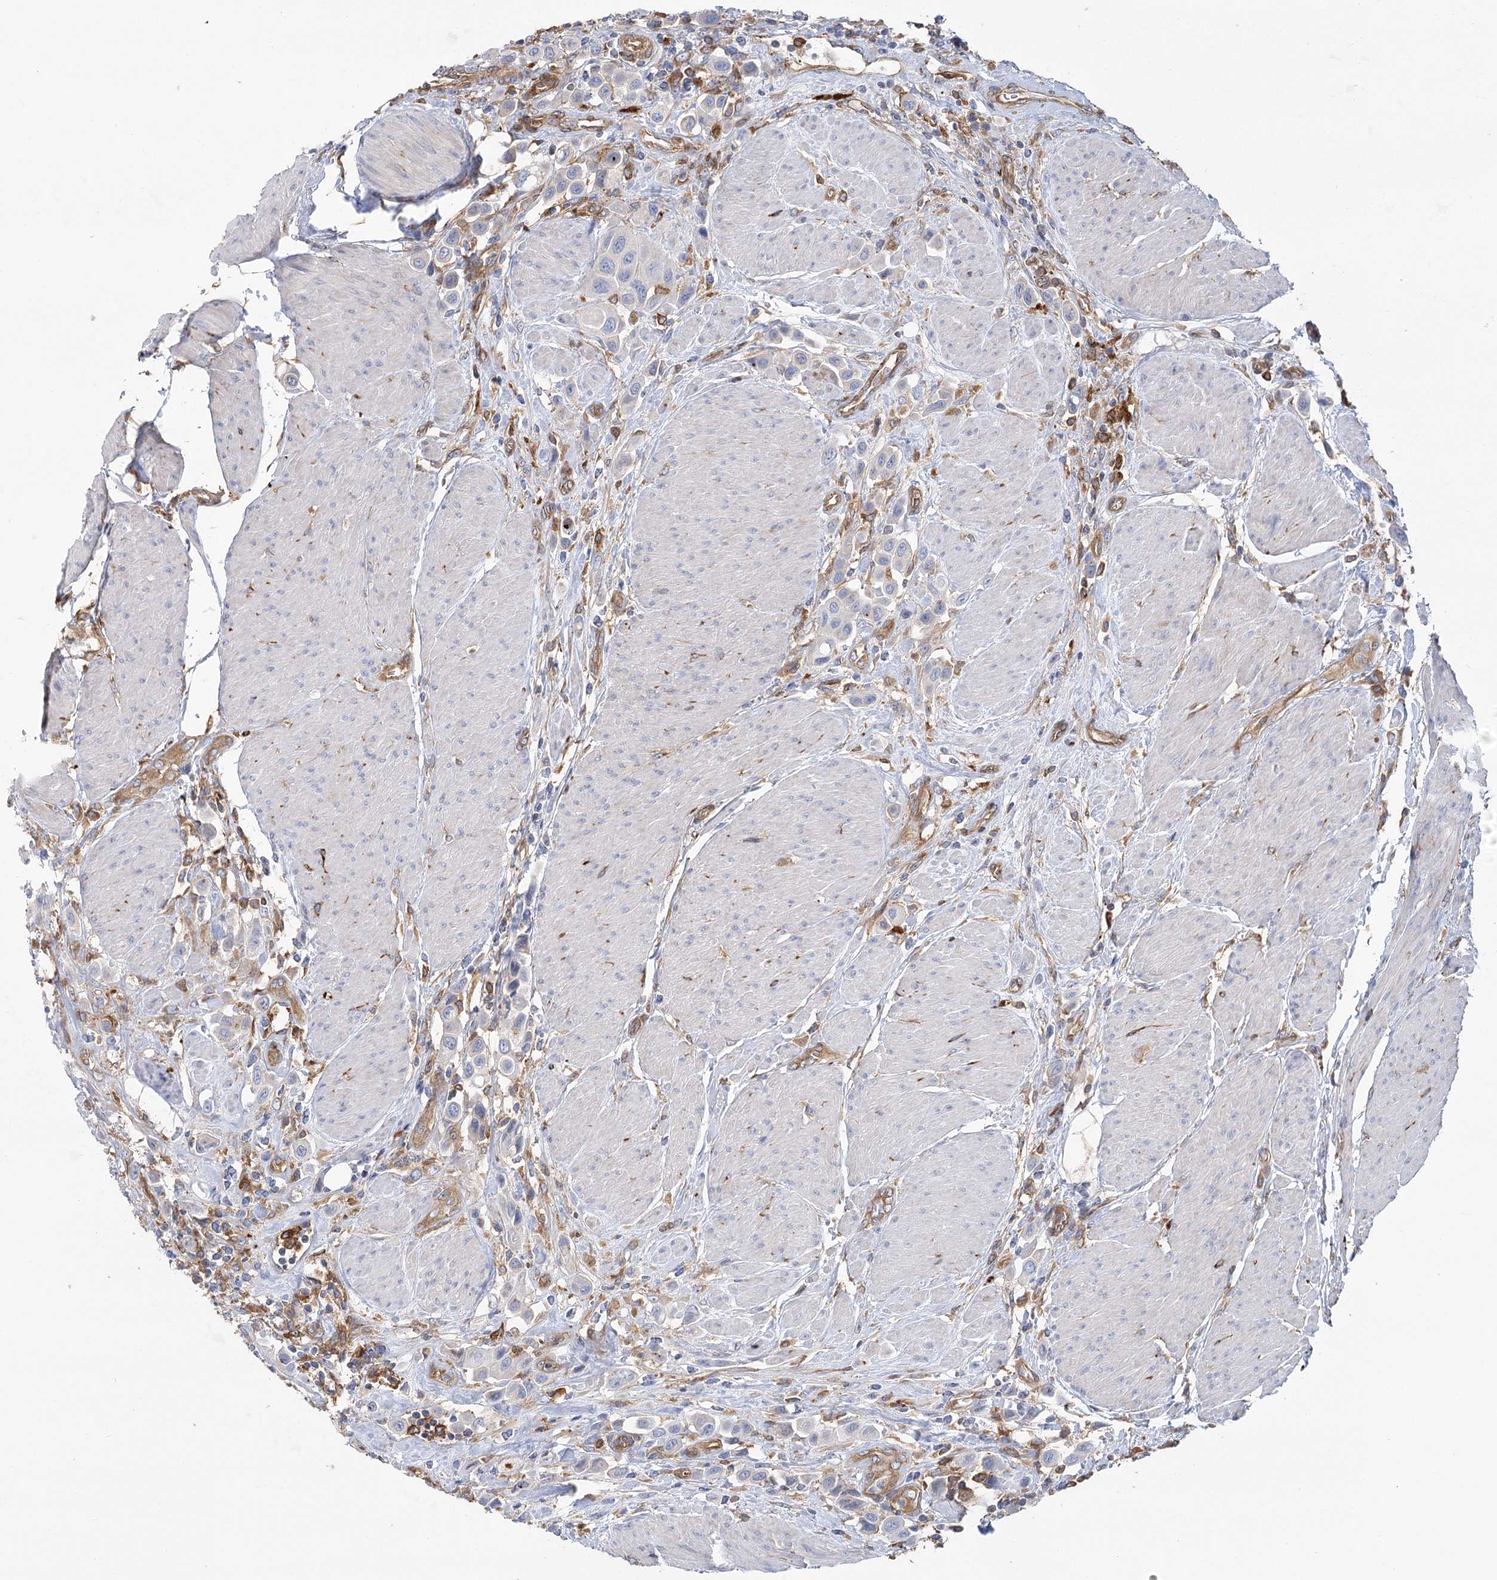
{"staining": {"intensity": "negative", "quantity": "none", "location": "none"}, "tissue": "urothelial cancer", "cell_type": "Tumor cells", "image_type": "cancer", "snomed": [{"axis": "morphology", "description": "Urothelial carcinoma, High grade"}, {"axis": "topography", "description": "Urinary bladder"}], "caption": "A high-resolution photomicrograph shows immunohistochemistry staining of high-grade urothelial carcinoma, which shows no significant positivity in tumor cells.", "gene": "GUSB", "patient": {"sex": "male", "age": 50}}